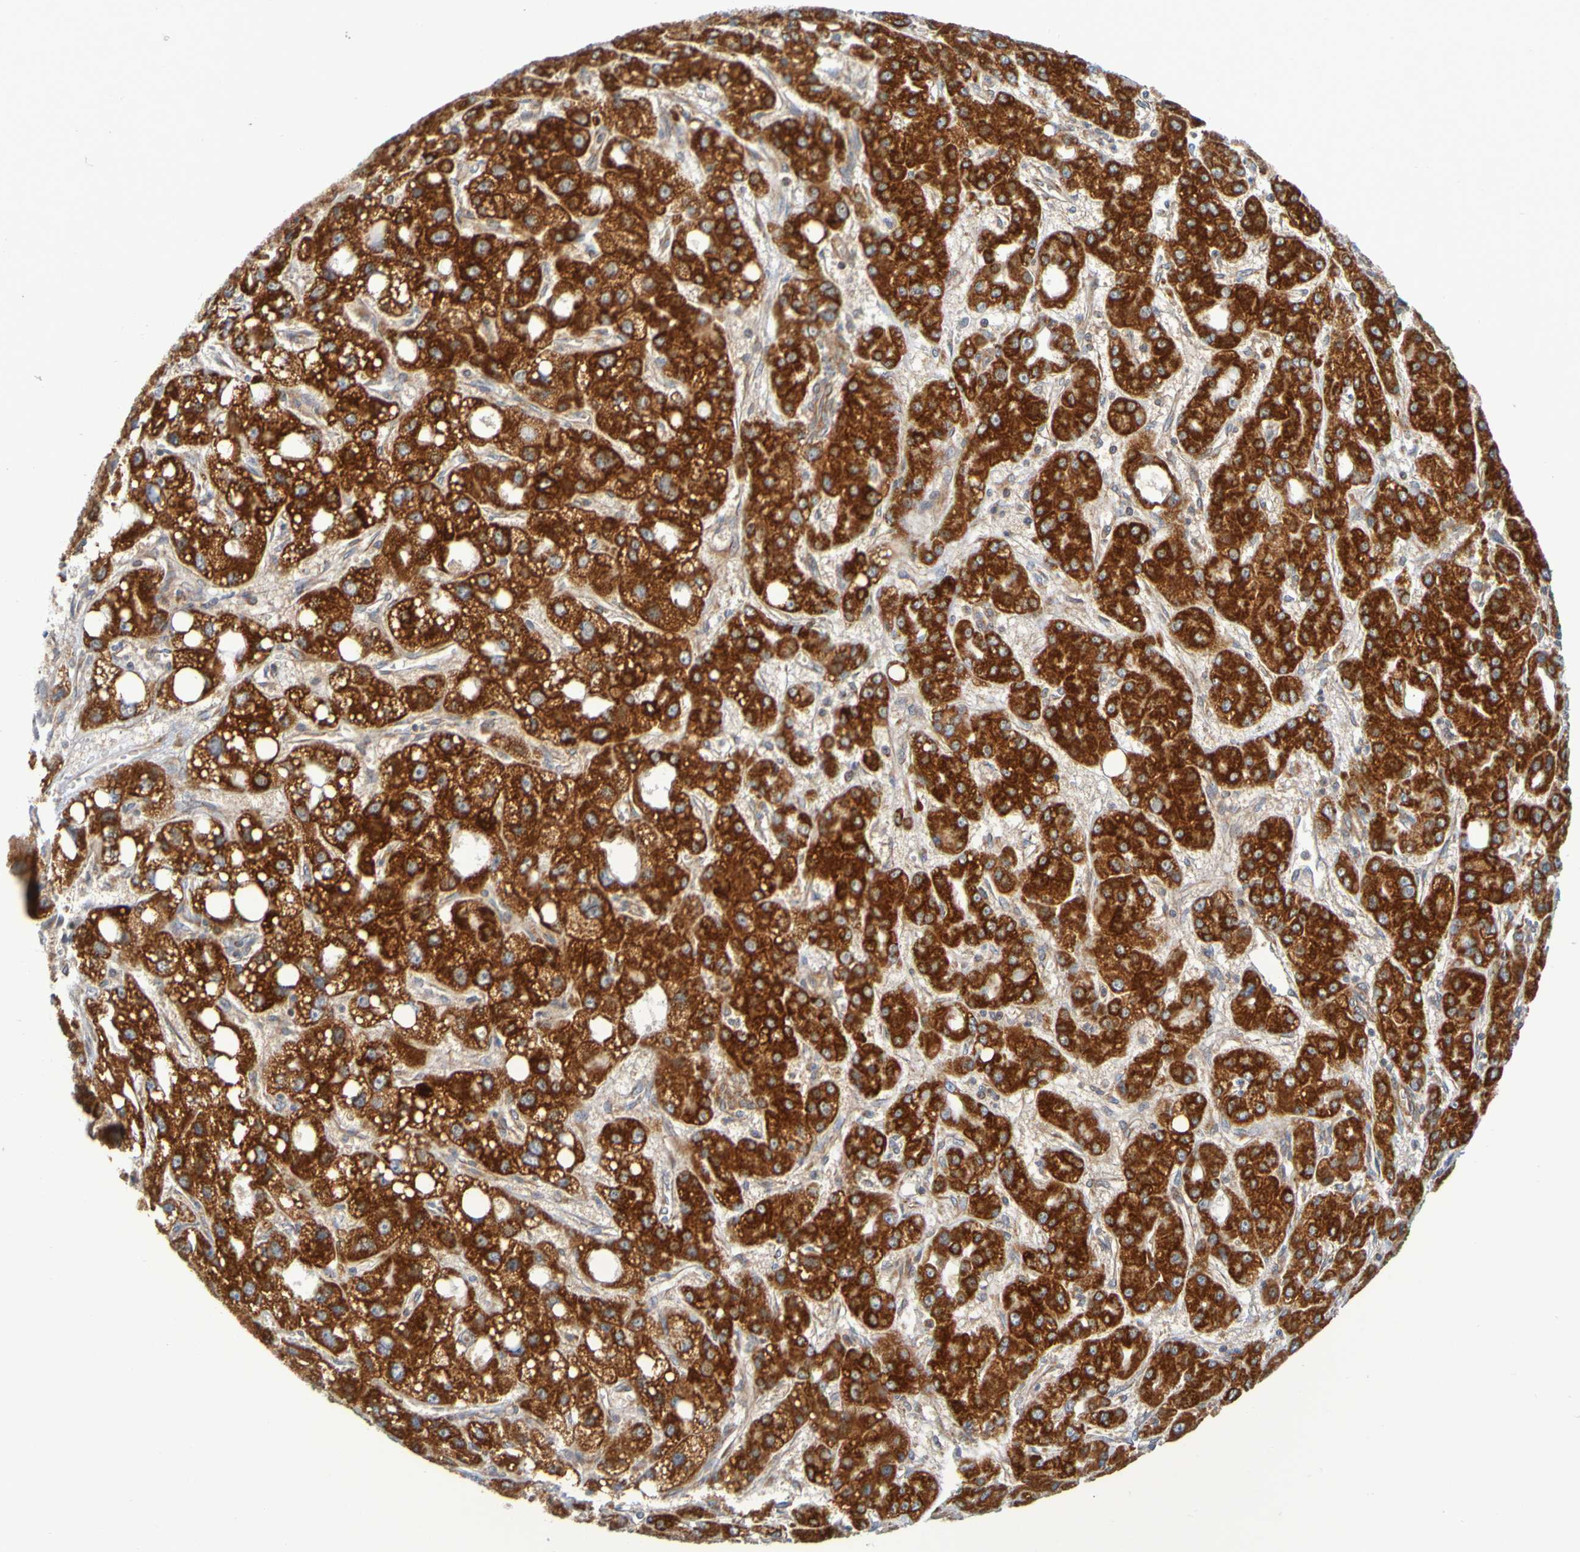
{"staining": {"intensity": "strong", "quantity": ">75%", "location": "cytoplasmic/membranous"}, "tissue": "liver cancer", "cell_type": "Tumor cells", "image_type": "cancer", "snomed": [{"axis": "morphology", "description": "Carcinoma, Hepatocellular, NOS"}, {"axis": "topography", "description": "Liver"}], "caption": "A high amount of strong cytoplasmic/membranous positivity is present in approximately >75% of tumor cells in liver cancer (hepatocellular carcinoma) tissue.", "gene": "CCDC51", "patient": {"sex": "male", "age": 55}}